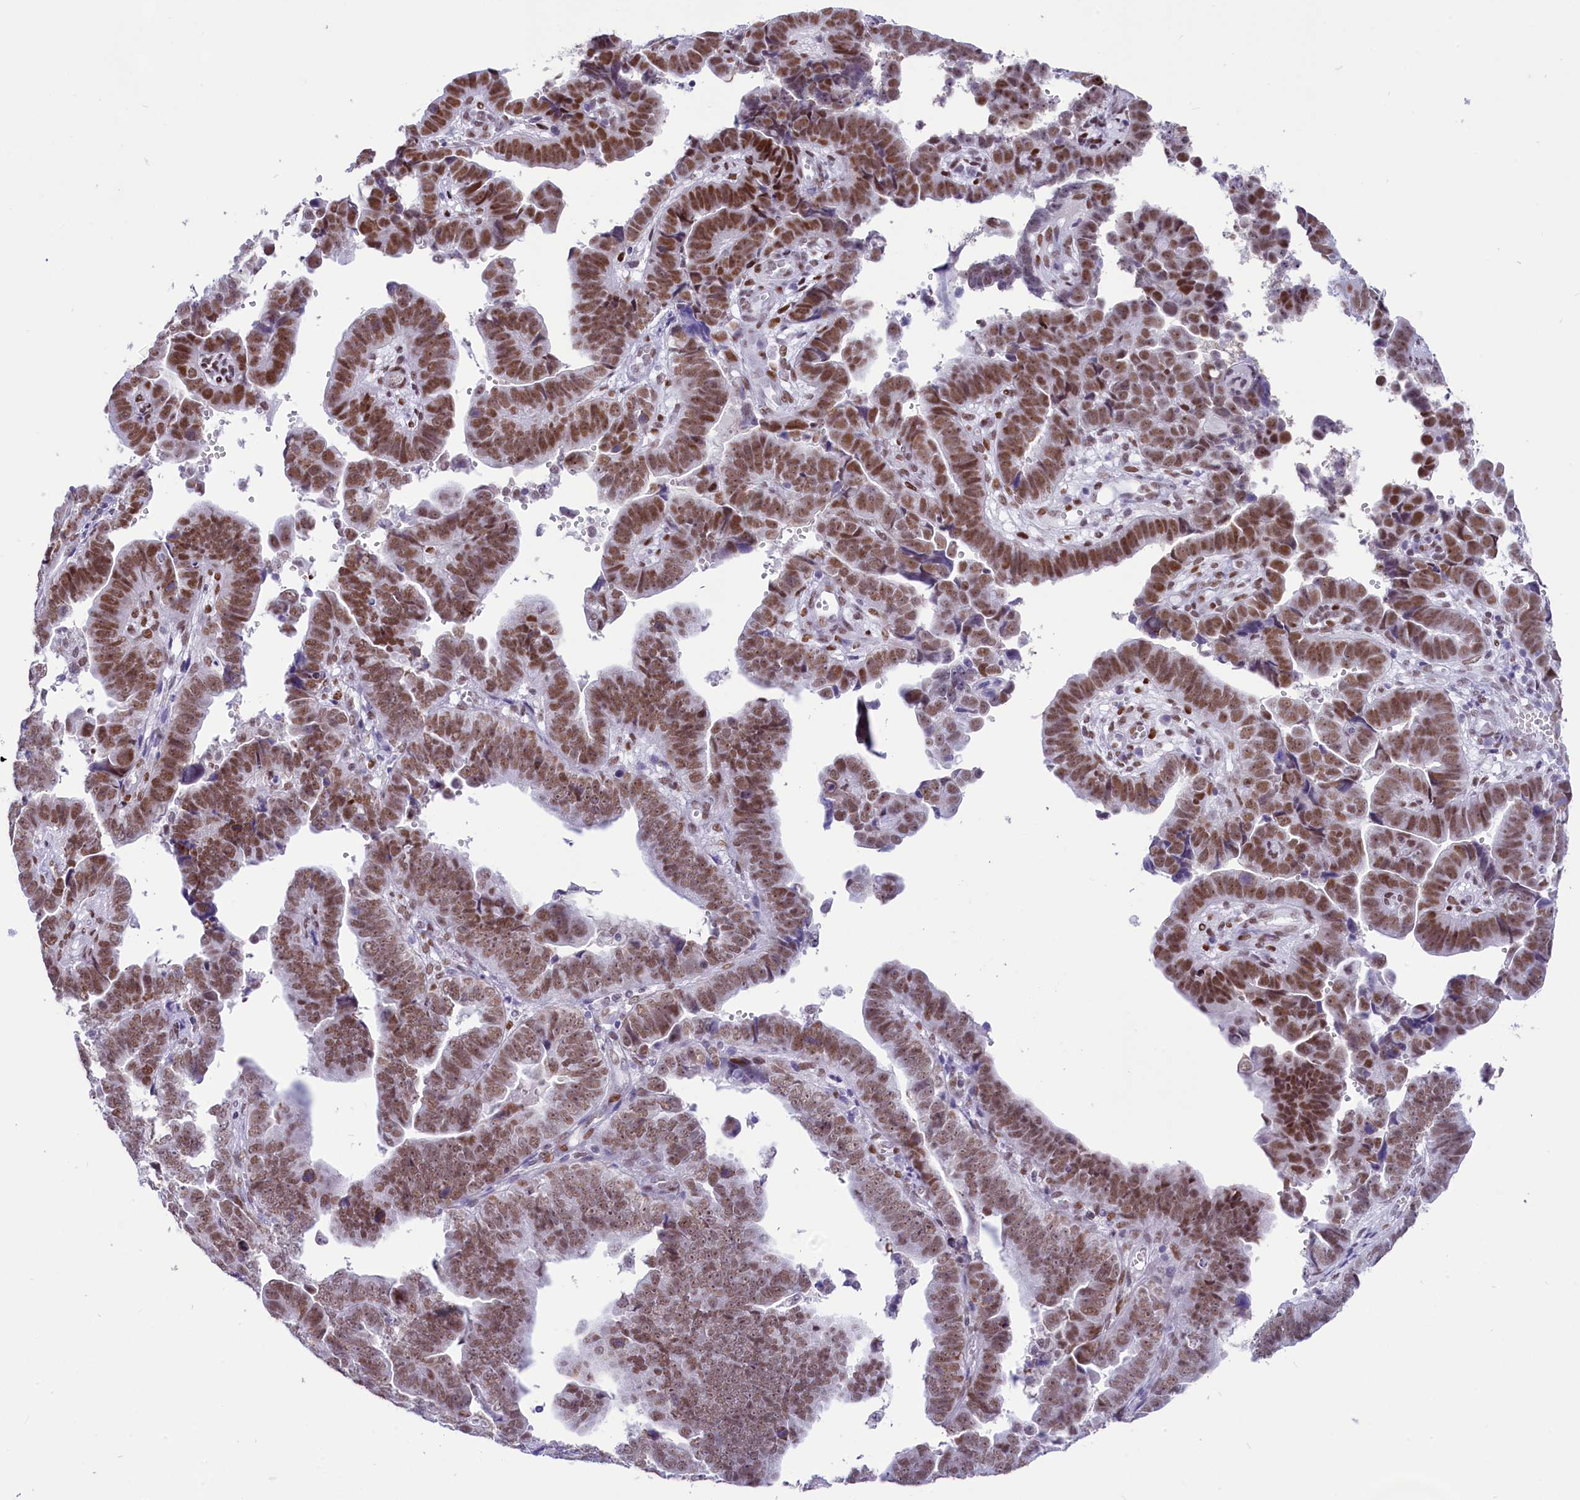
{"staining": {"intensity": "moderate", "quantity": ">75%", "location": "nuclear"}, "tissue": "endometrial cancer", "cell_type": "Tumor cells", "image_type": "cancer", "snomed": [{"axis": "morphology", "description": "Adenocarcinoma, NOS"}, {"axis": "topography", "description": "Endometrium"}], "caption": "Endometrial cancer (adenocarcinoma) stained for a protein (brown) displays moderate nuclear positive expression in approximately >75% of tumor cells.", "gene": "RPS6KB1", "patient": {"sex": "female", "age": 75}}